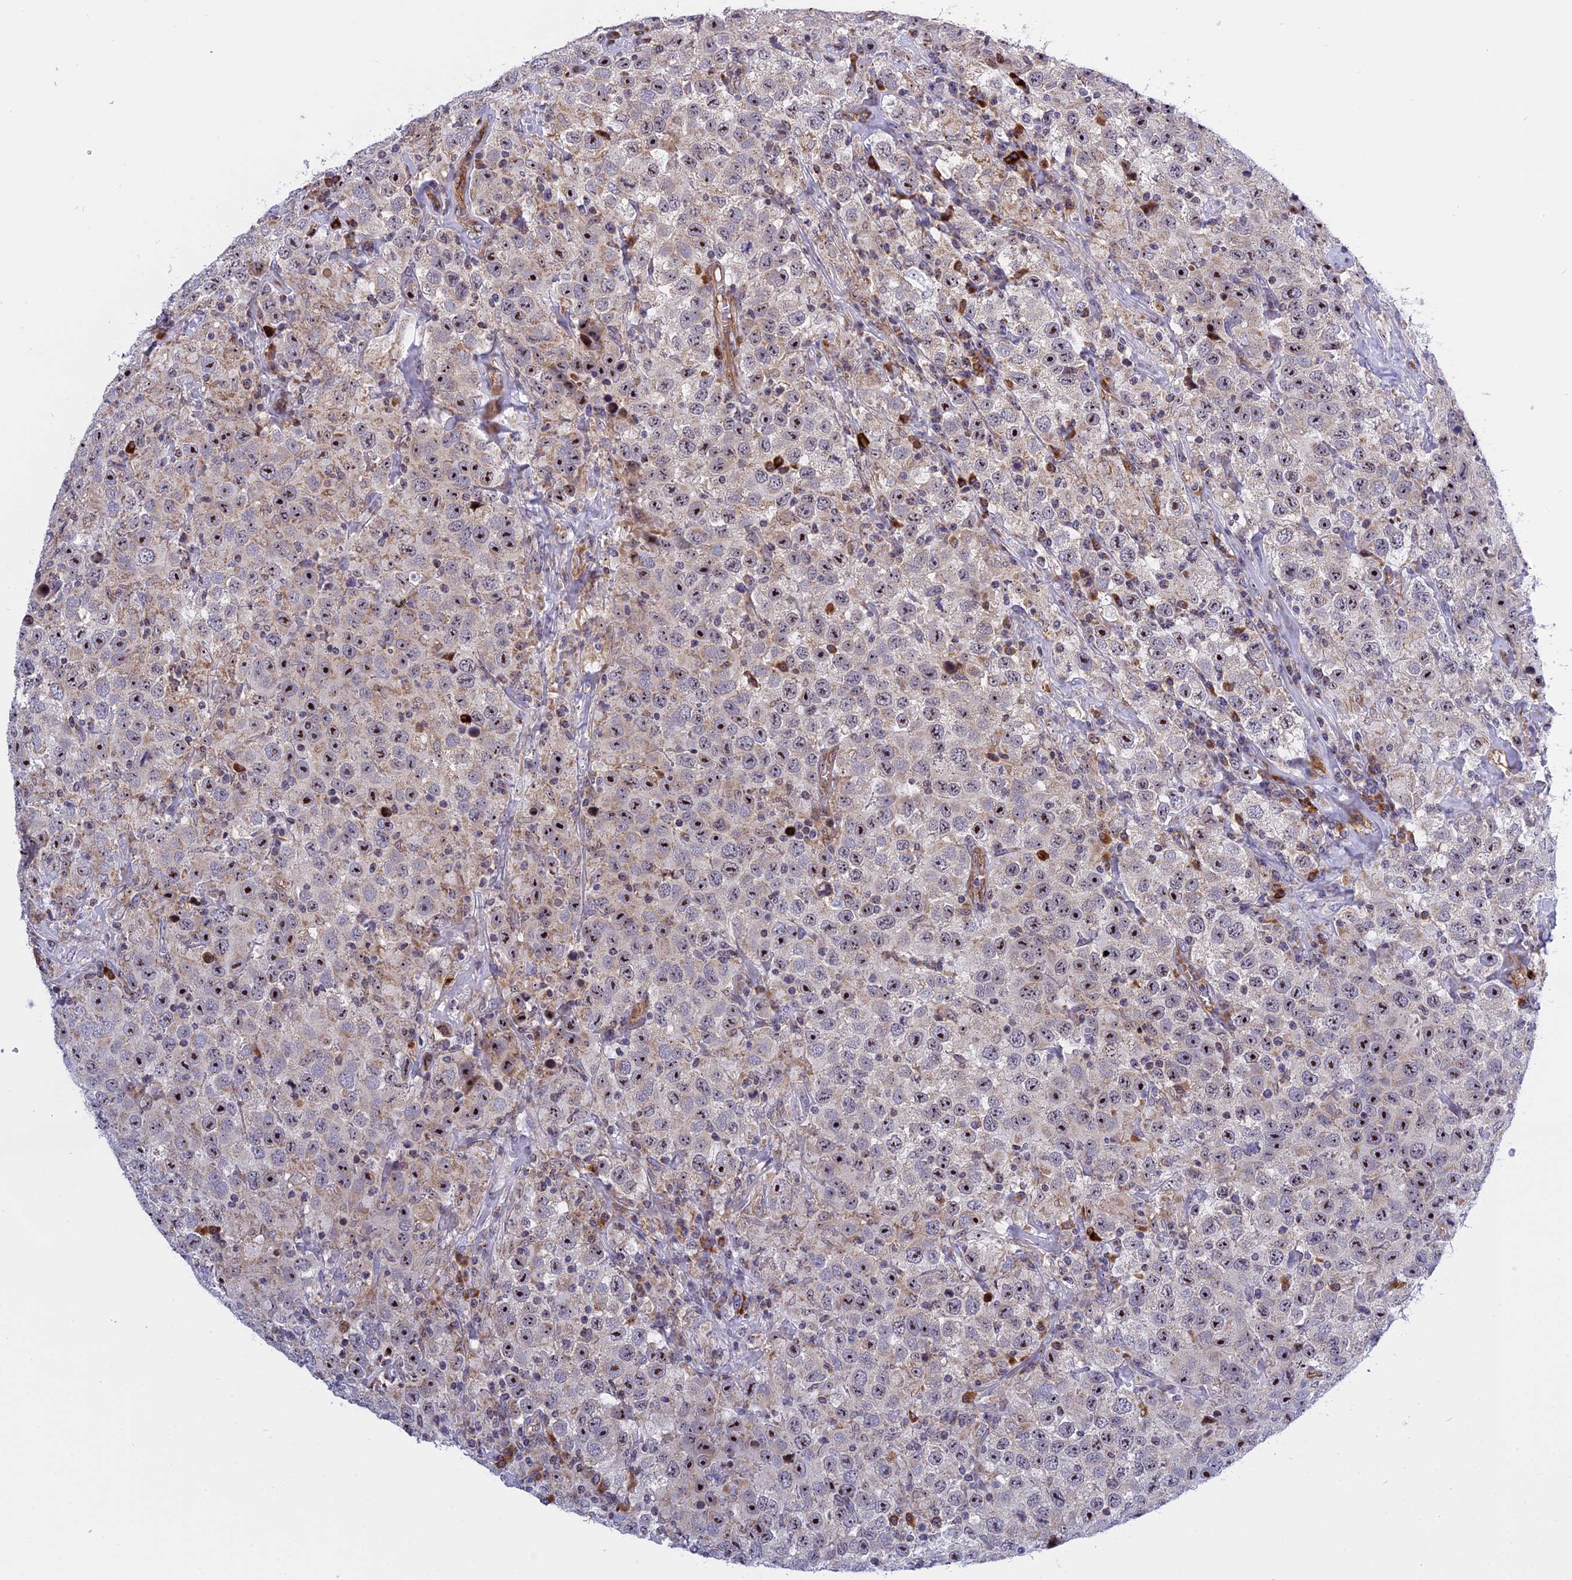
{"staining": {"intensity": "moderate", "quantity": "25%-75%", "location": "nuclear"}, "tissue": "testis cancer", "cell_type": "Tumor cells", "image_type": "cancer", "snomed": [{"axis": "morphology", "description": "Seminoma, NOS"}, {"axis": "topography", "description": "Testis"}], "caption": "The immunohistochemical stain highlights moderate nuclear positivity in tumor cells of seminoma (testis) tissue.", "gene": "MPND", "patient": {"sex": "male", "age": 41}}